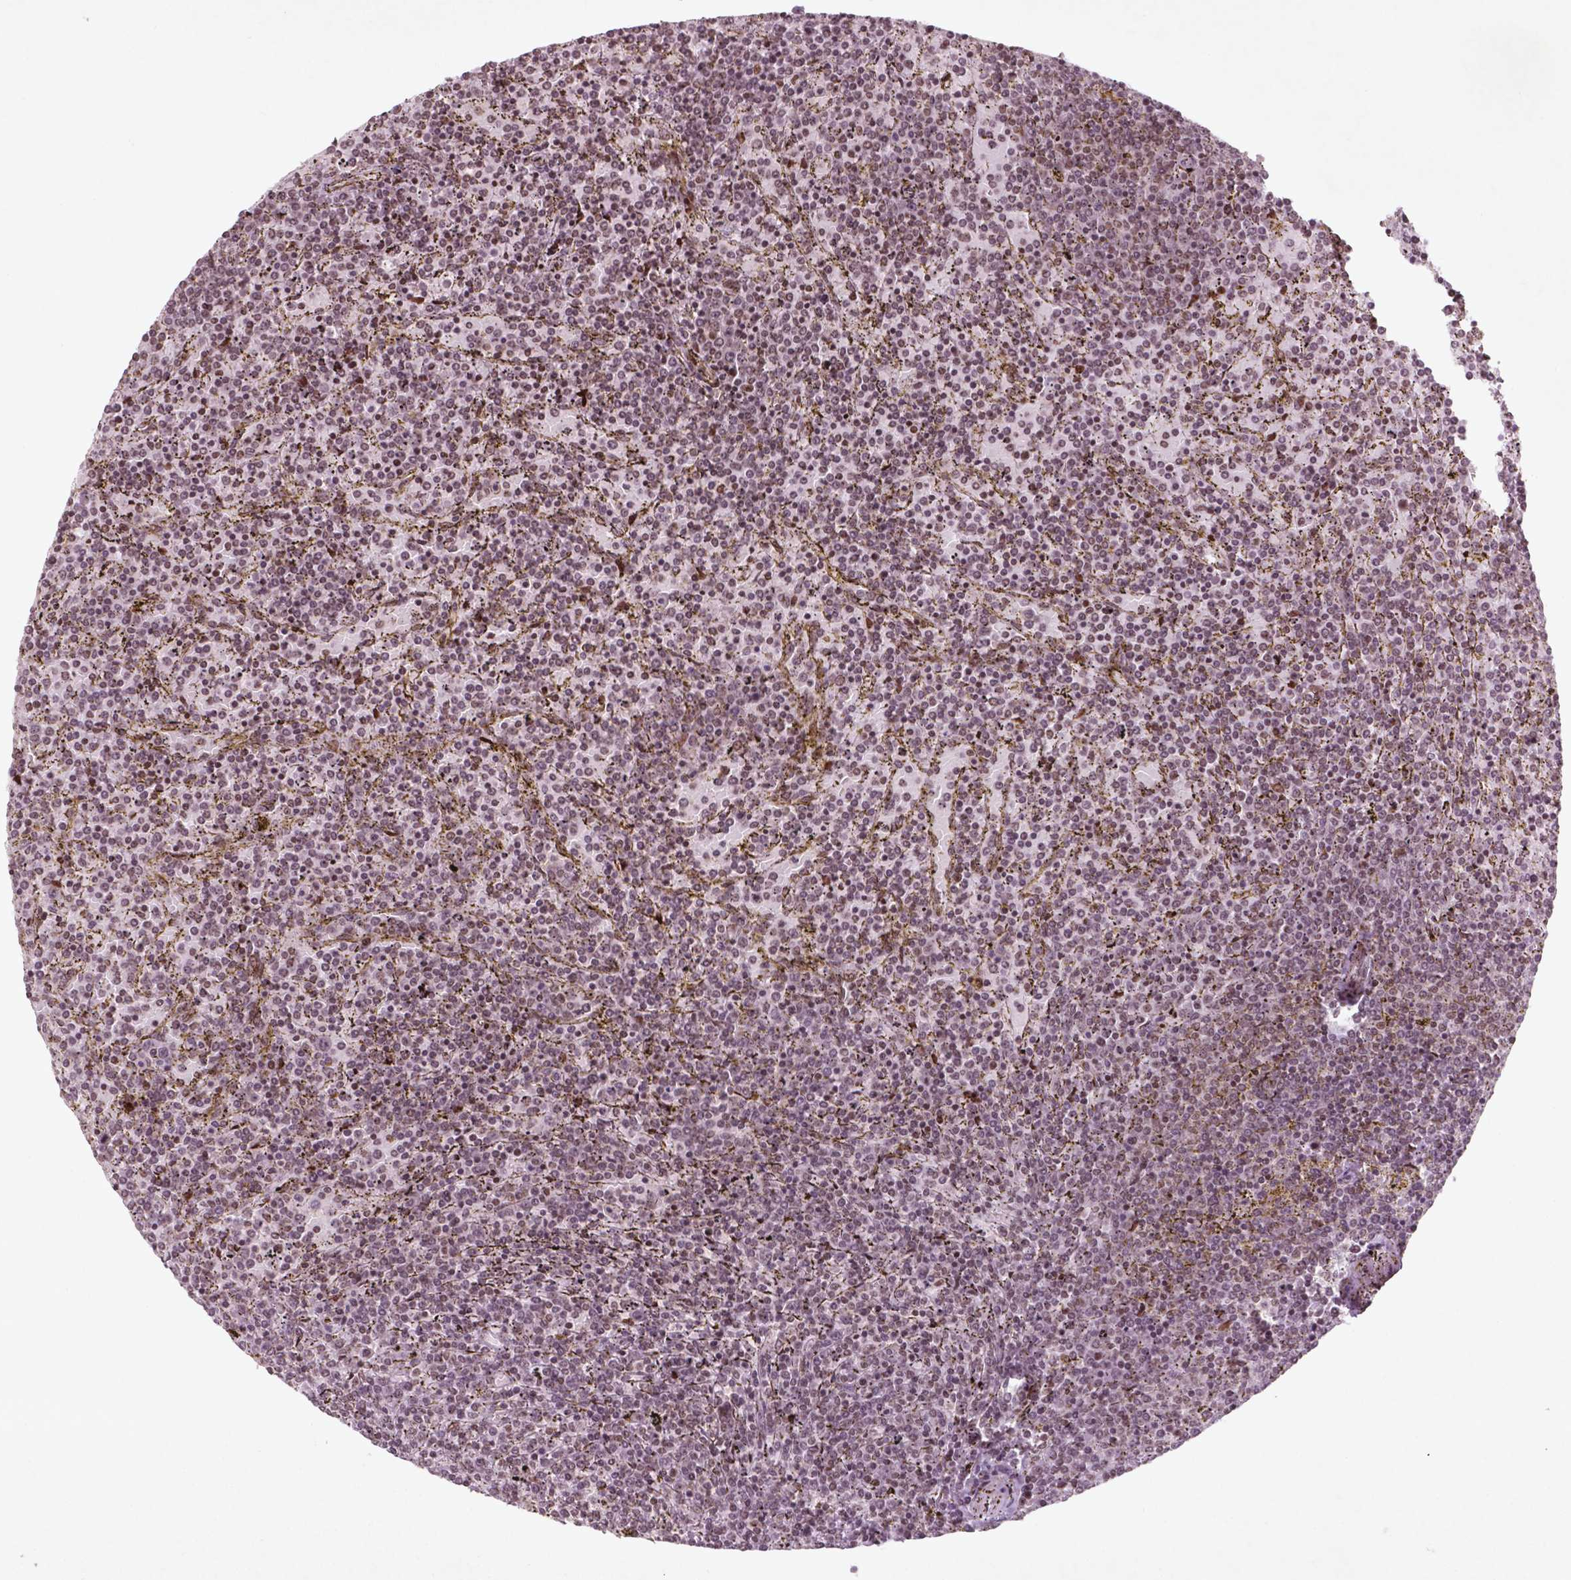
{"staining": {"intensity": "weak", "quantity": ">75%", "location": "nuclear"}, "tissue": "lymphoma", "cell_type": "Tumor cells", "image_type": "cancer", "snomed": [{"axis": "morphology", "description": "Malignant lymphoma, non-Hodgkin's type, Low grade"}, {"axis": "topography", "description": "Spleen"}], "caption": "Human lymphoma stained with a protein marker reveals weak staining in tumor cells.", "gene": "HMG20B", "patient": {"sex": "female", "age": 77}}